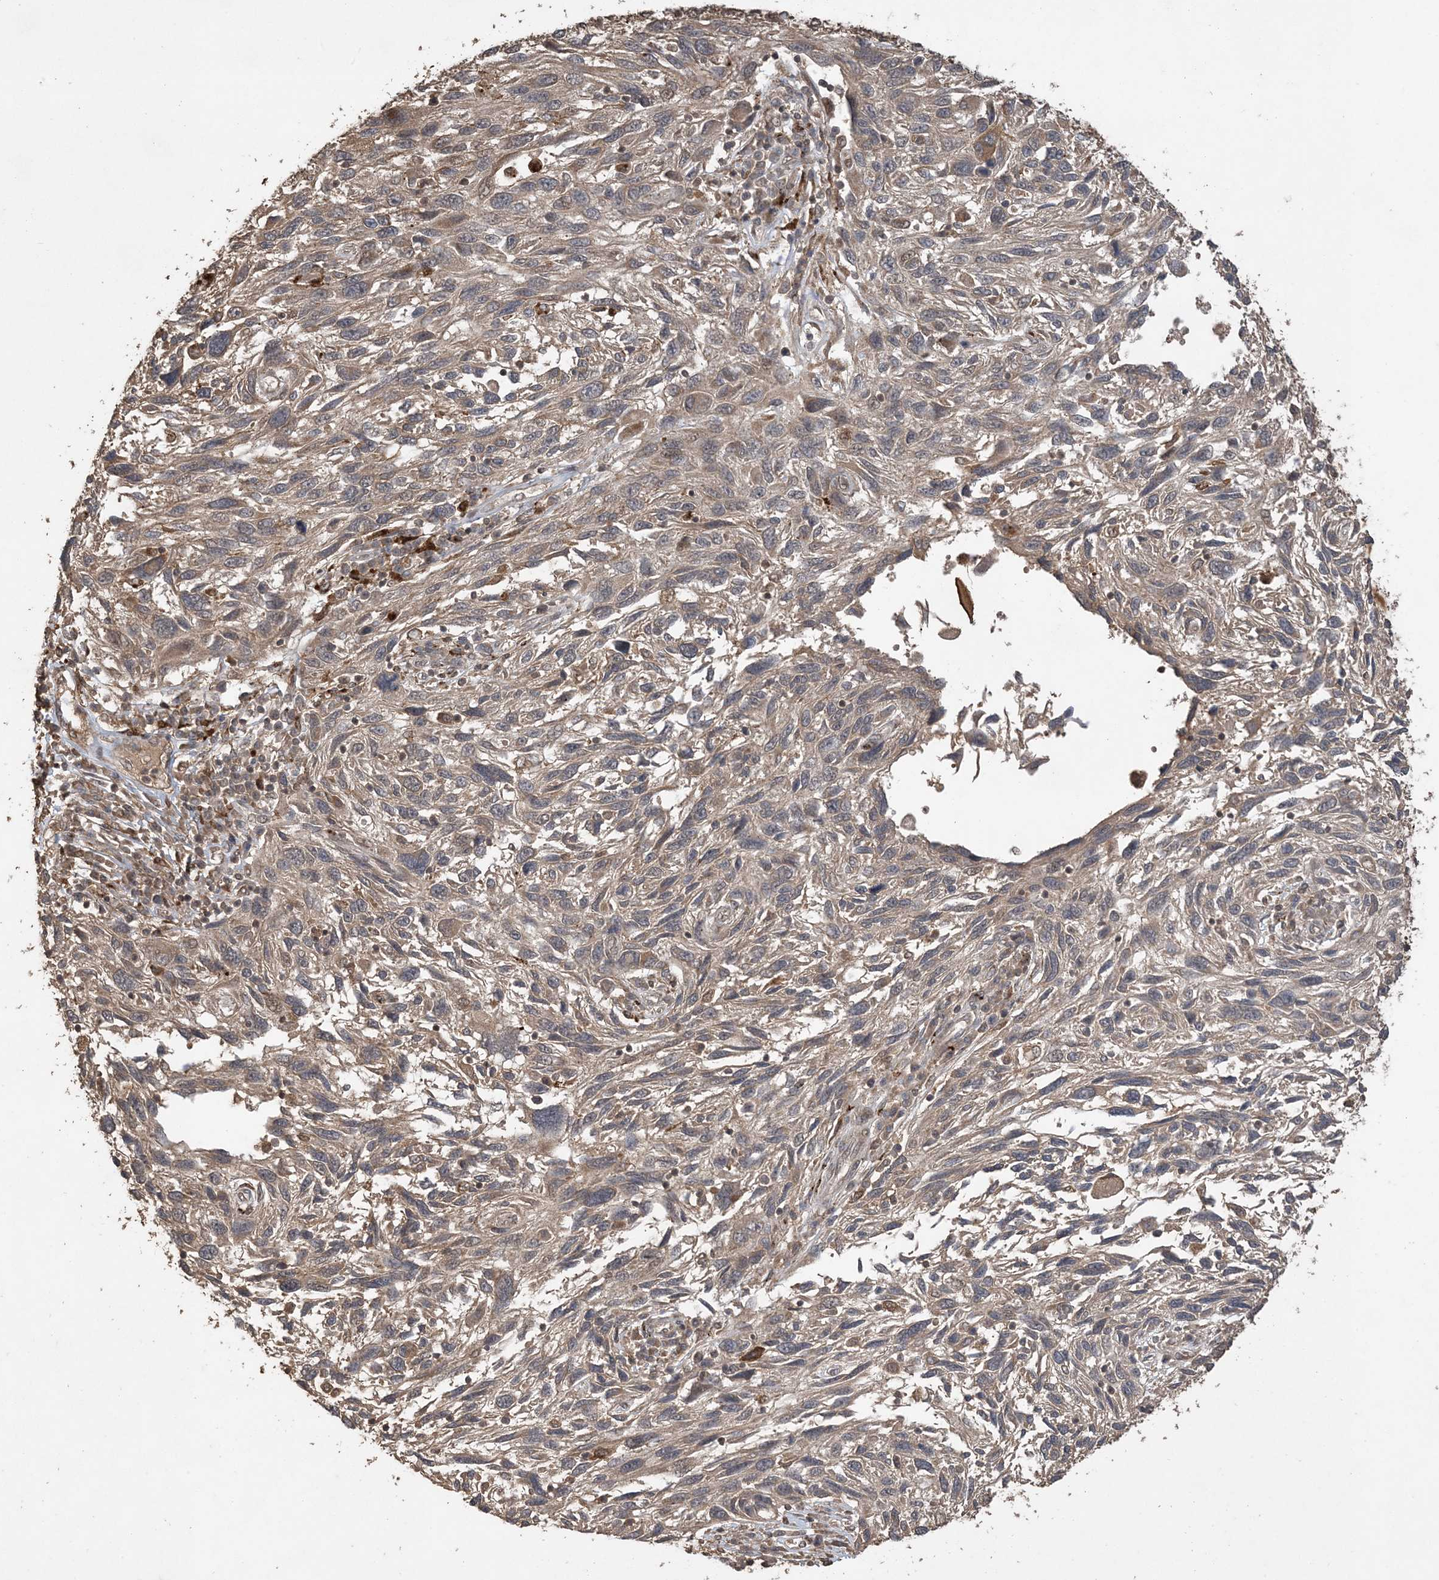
{"staining": {"intensity": "weak", "quantity": ">75%", "location": "cytoplasmic/membranous"}, "tissue": "melanoma", "cell_type": "Tumor cells", "image_type": "cancer", "snomed": [{"axis": "morphology", "description": "Malignant melanoma, NOS"}, {"axis": "topography", "description": "Skin"}], "caption": "A high-resolution photomicrograph shows IHC staining of melanoma, which shows weak cytoplasmic/membranous staining in approximately >75% of tumor cells.", "gene": "EFCAB8", "patient": {"sex": "male", "age": 53}}